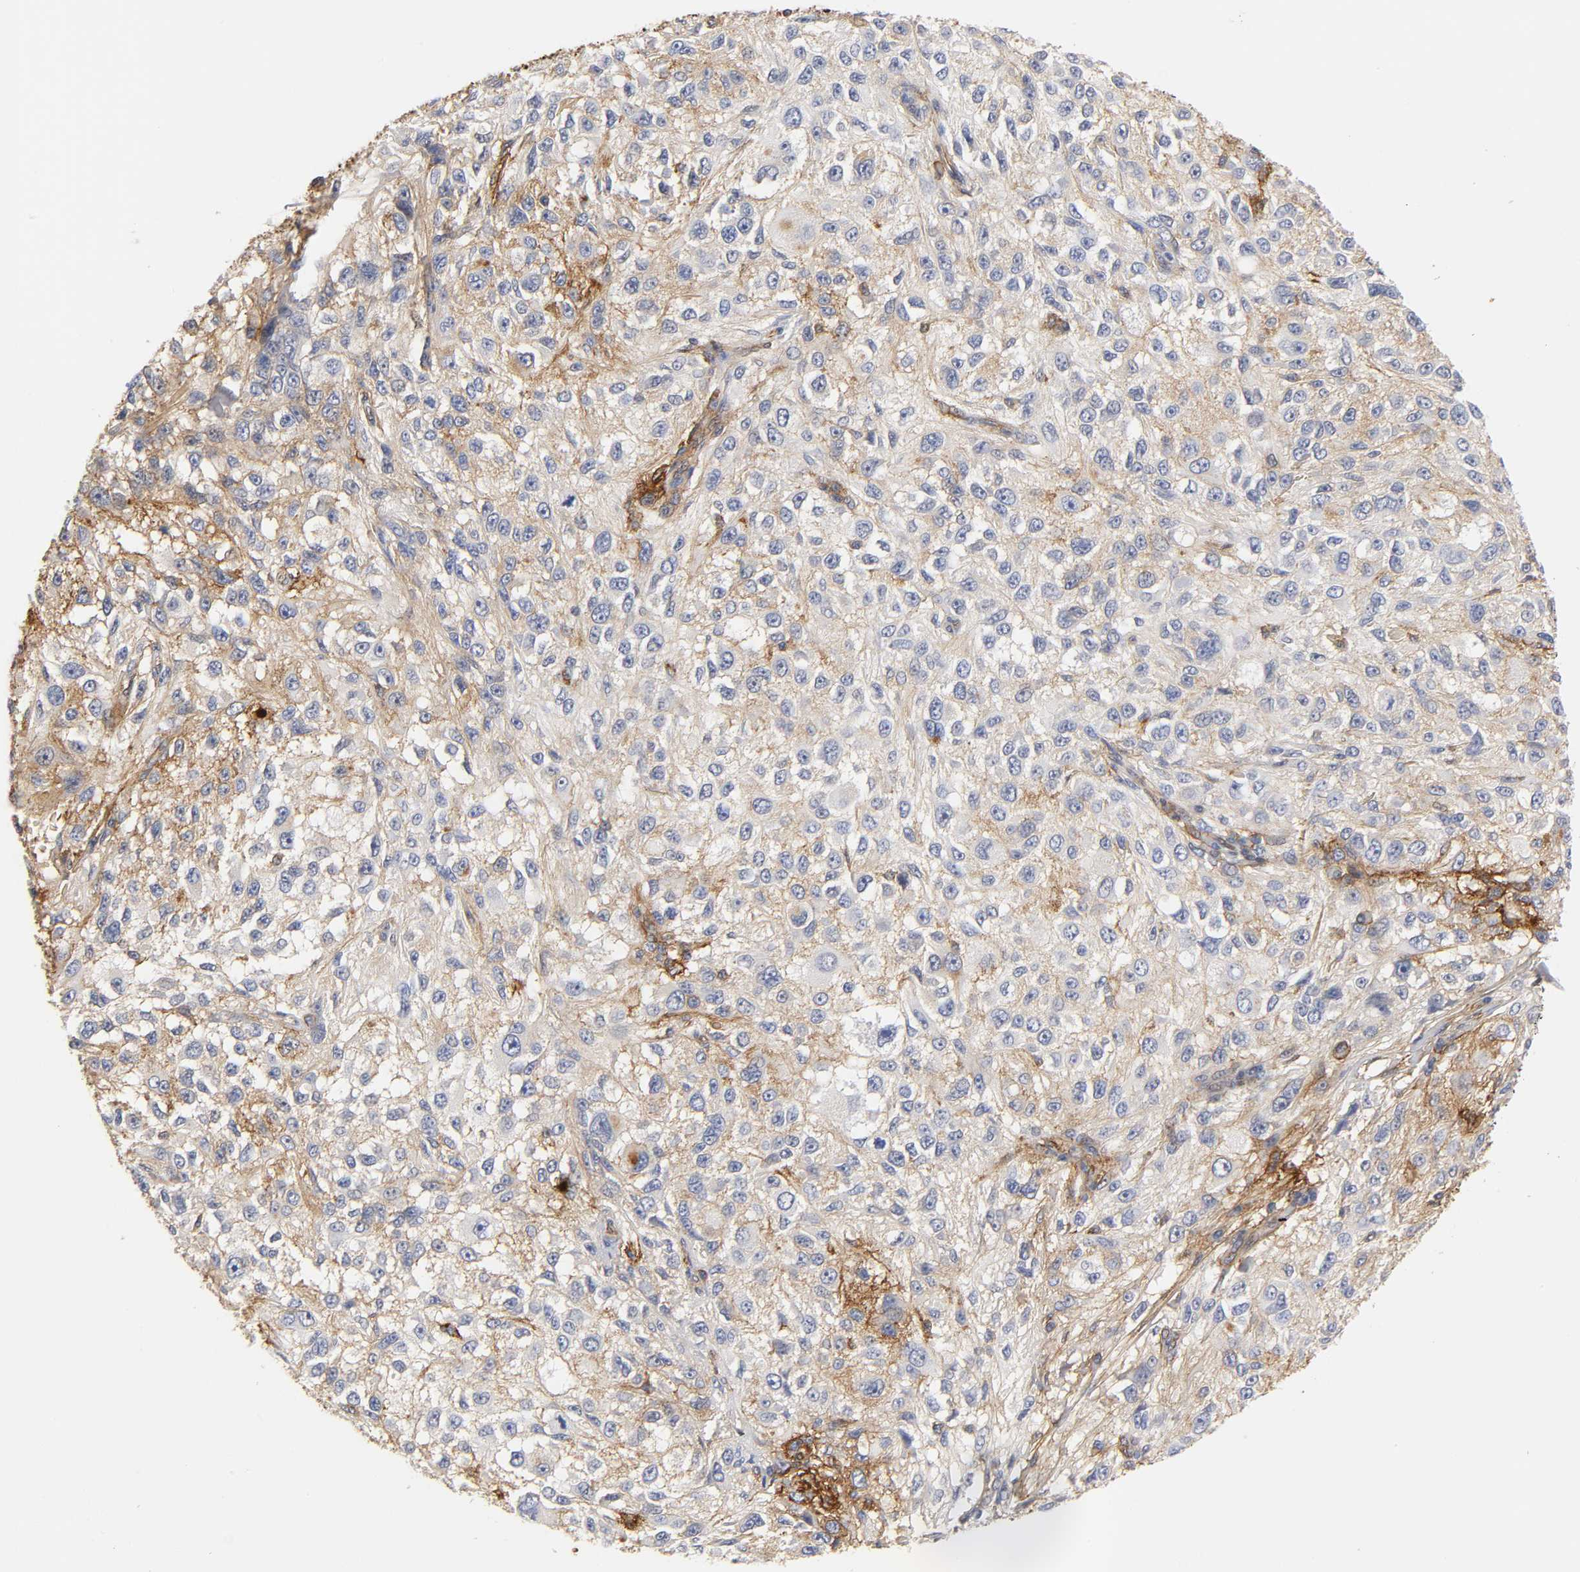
{"staining": {"intensity": "moderate", "quantity": ">75%", "location": "cytoplasmic/membranous"}, "tissue": "melanoma", "cell_type": "Tumor cells", "image_type": "cancer", "snomed": [{"axis": "morphology", "description": "Necrosis, NOS"}, {"axis": "morphology", "description": "Malignant melanoma, NOS"}, {"axis": "topography", "description": "Skin"}], "caption": "Immunohistochemical staining of malignant melanoma reveals medium levels of moderate cytoplasmic/membranous positivity in approximately >75% of tumor cells.", "gene": "ICAM1", "patient": {"sex": "female", "age": 87}}